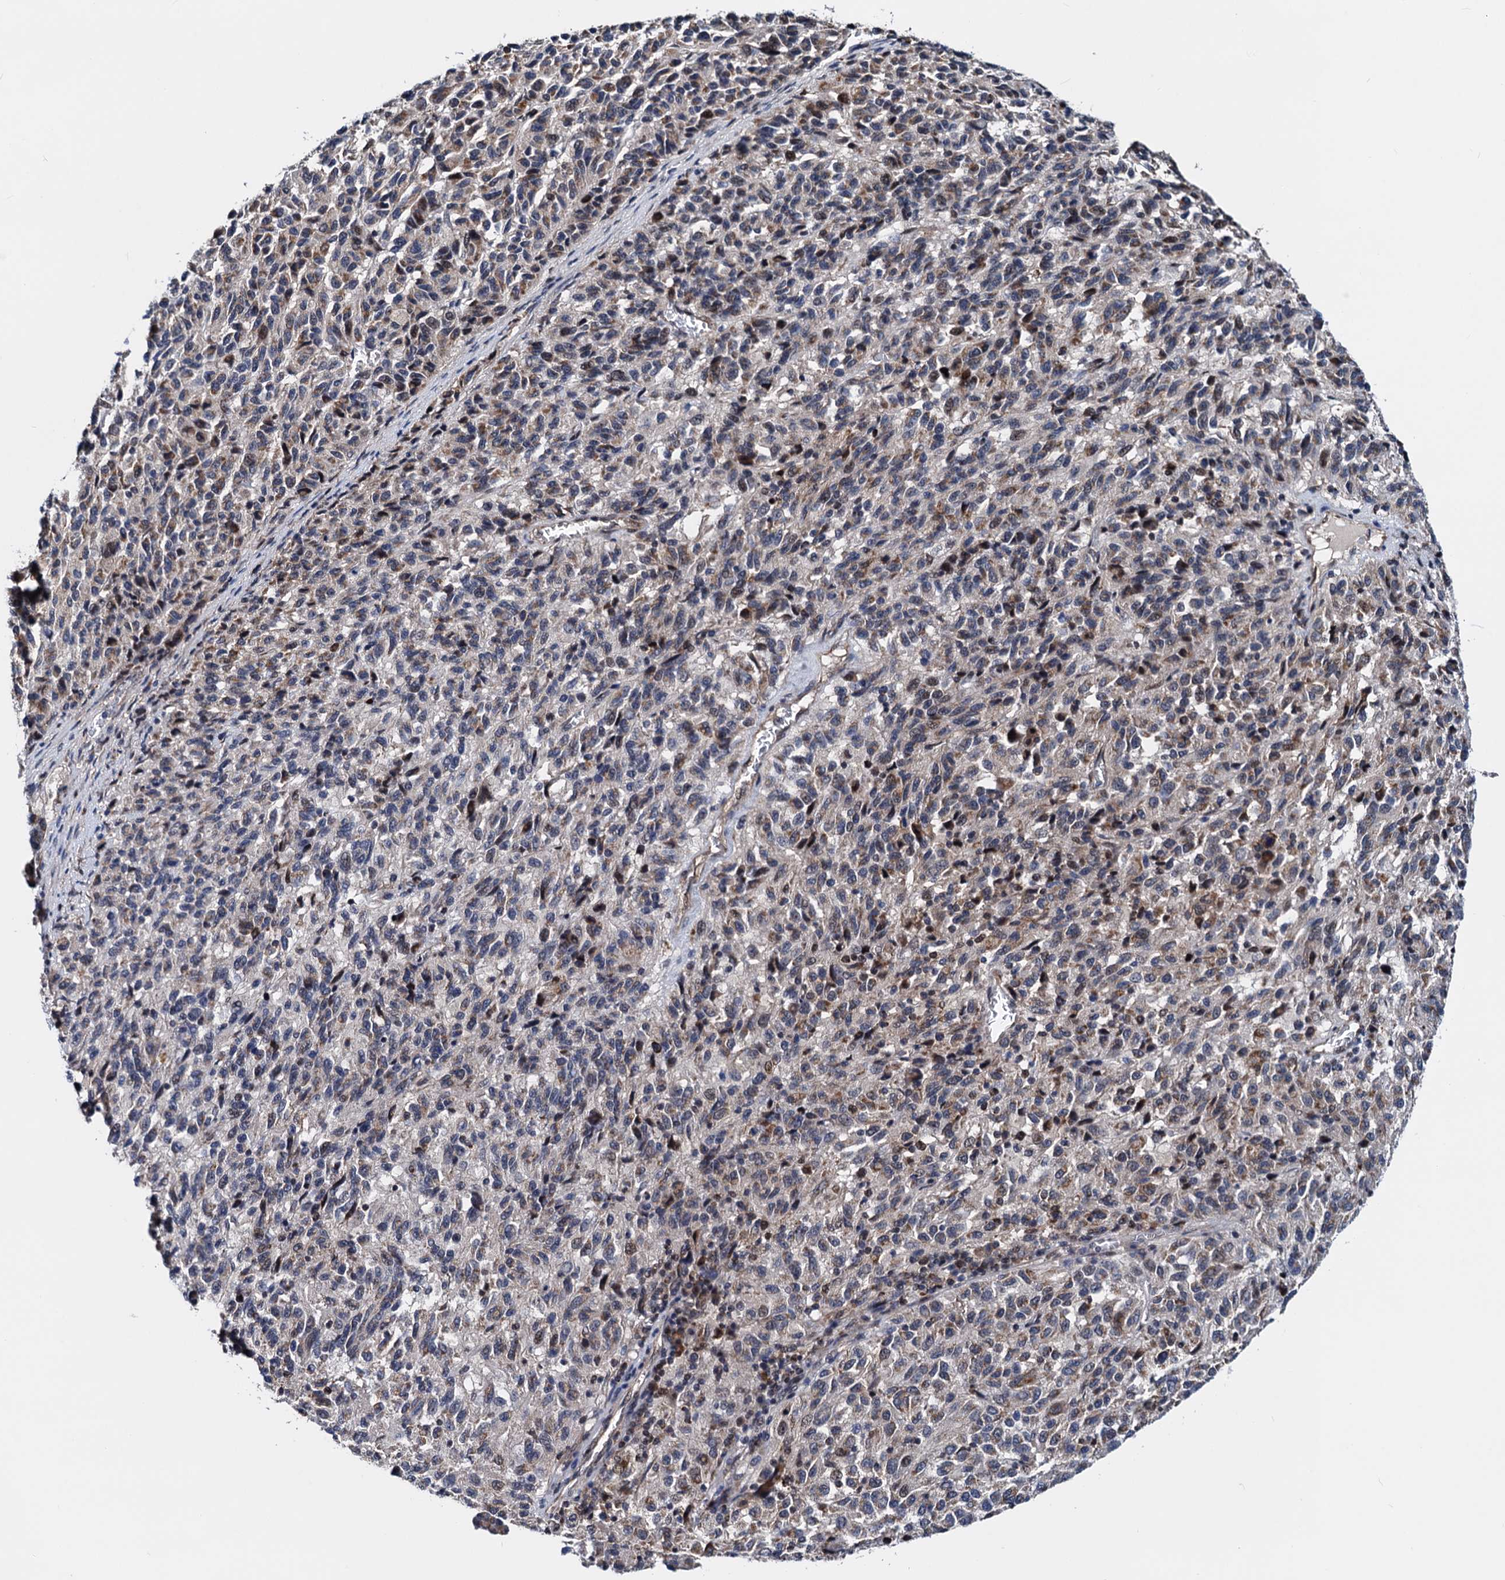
{"staining": {"intensity": "moderate", "quantity": "25%-75%", "location": "cytoplasmic/membranous"}, "tissue": "melanoma", "cell_type": "Tumor cells", "image_type": "cancer", "snomed": [{"axis": "morphology", "description": "Malignant melanoma, Metastatic site"}, {"axis": "topography", "description": "Lung"}], "caption": "The immunohistochemical stain labels moderate cytoplasmic/membranous positivity in tumor cells of melanoma tissue.", "gene": "COA4", "patient": {"sex": "male", "age": 64}}